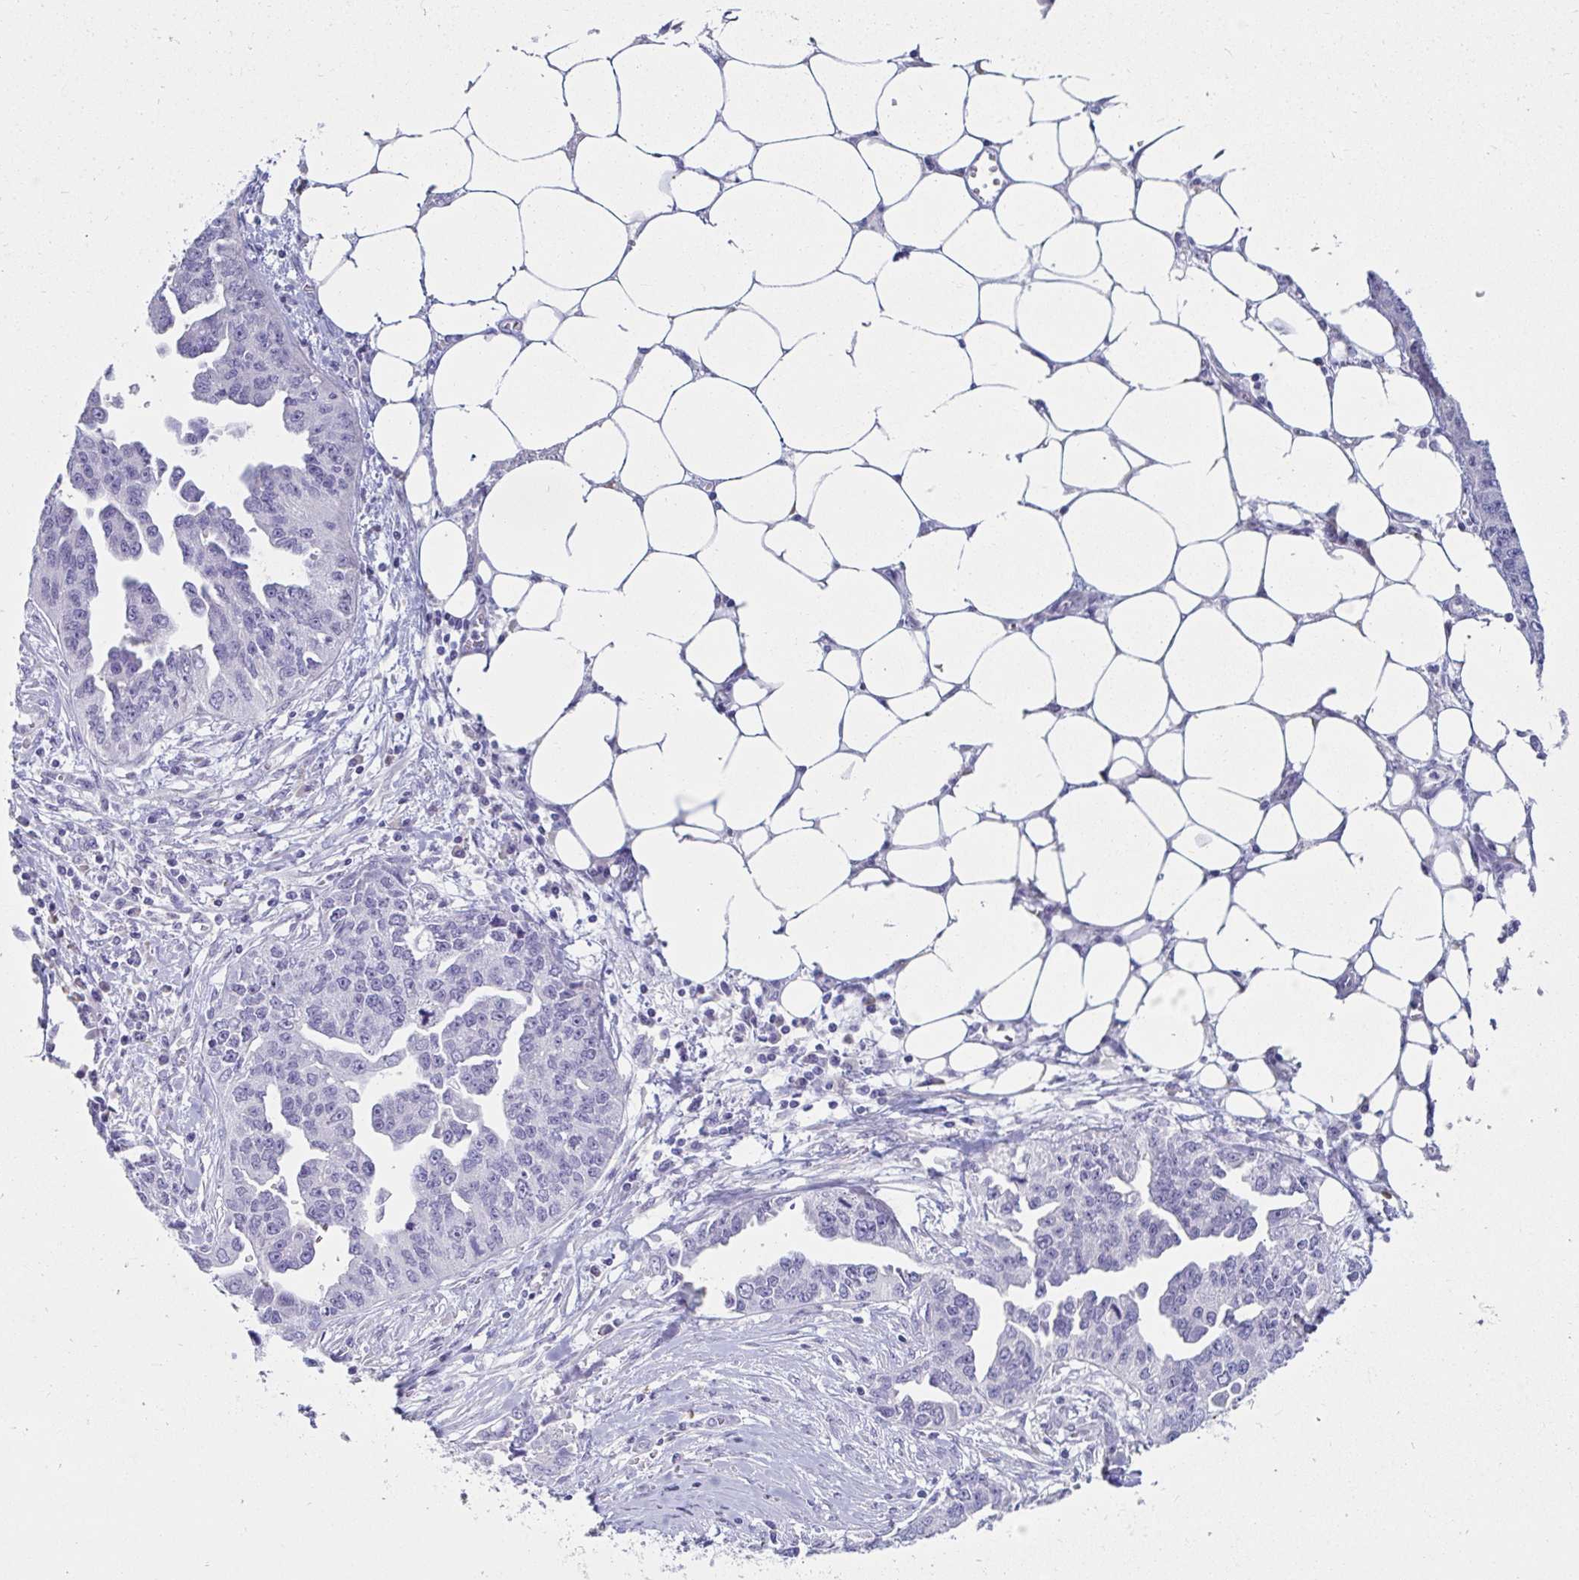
{"staining": {"intensity": "negative", "quantity": "none", "location": "none"}, "tissue": "ovarian cancer", "cell_type": "Tumor cells", "image_type": "cancer", "snomed": [{"axis": "morphology", "description": "Cystadenocarcinoma, serous, NOS"}, {"axis": "topography", "description": "Ovary"}], "caption": "Tumor cells show no significant protein expression in ovarian serous cystadenocarcinoma.", "gene": "C4orf17", "patient": {"sex": "female", "age": 75}}